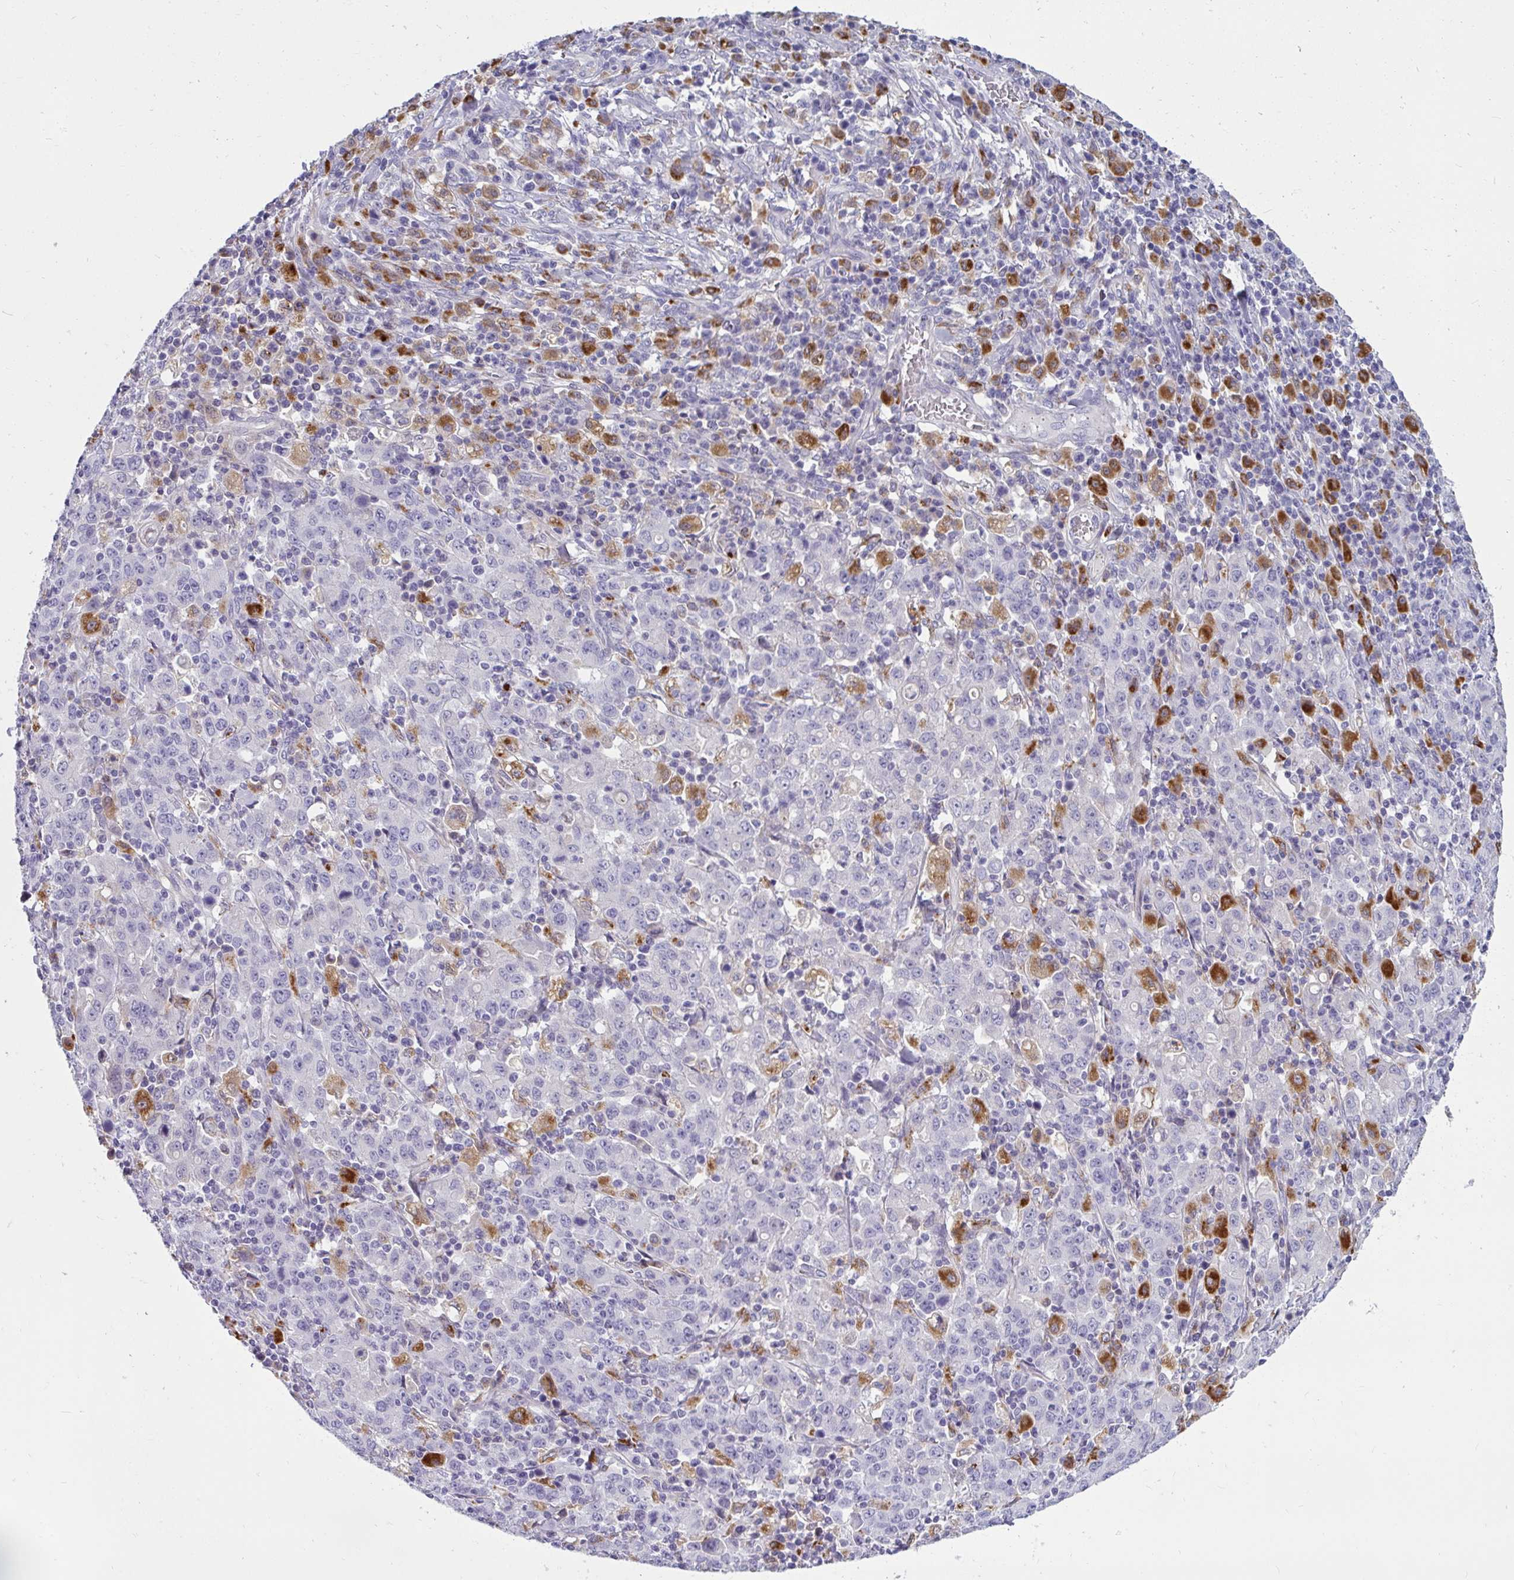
{"staining": {"intensity": "negative", "quantity": "none", "location": "none"}, "tissue": "stomach cancer", "cell_type": "Tumor cells", "image_type": "cancer", "snomed": [{"axis": "morphology", "description": "Adenocarcinoma, NOS"}, {"axis": "topography", "description": "Stomach, upper"}], "caption": "An immunohistochemistry (IHC) micrograph of stomach cancer (adenocarcinoma) is shown. There is no staining in tumor cells of stomach cancer (adenocarcinoma).", "gene": "CTSZ", "patient": {"sex": "male", "age": 69}}